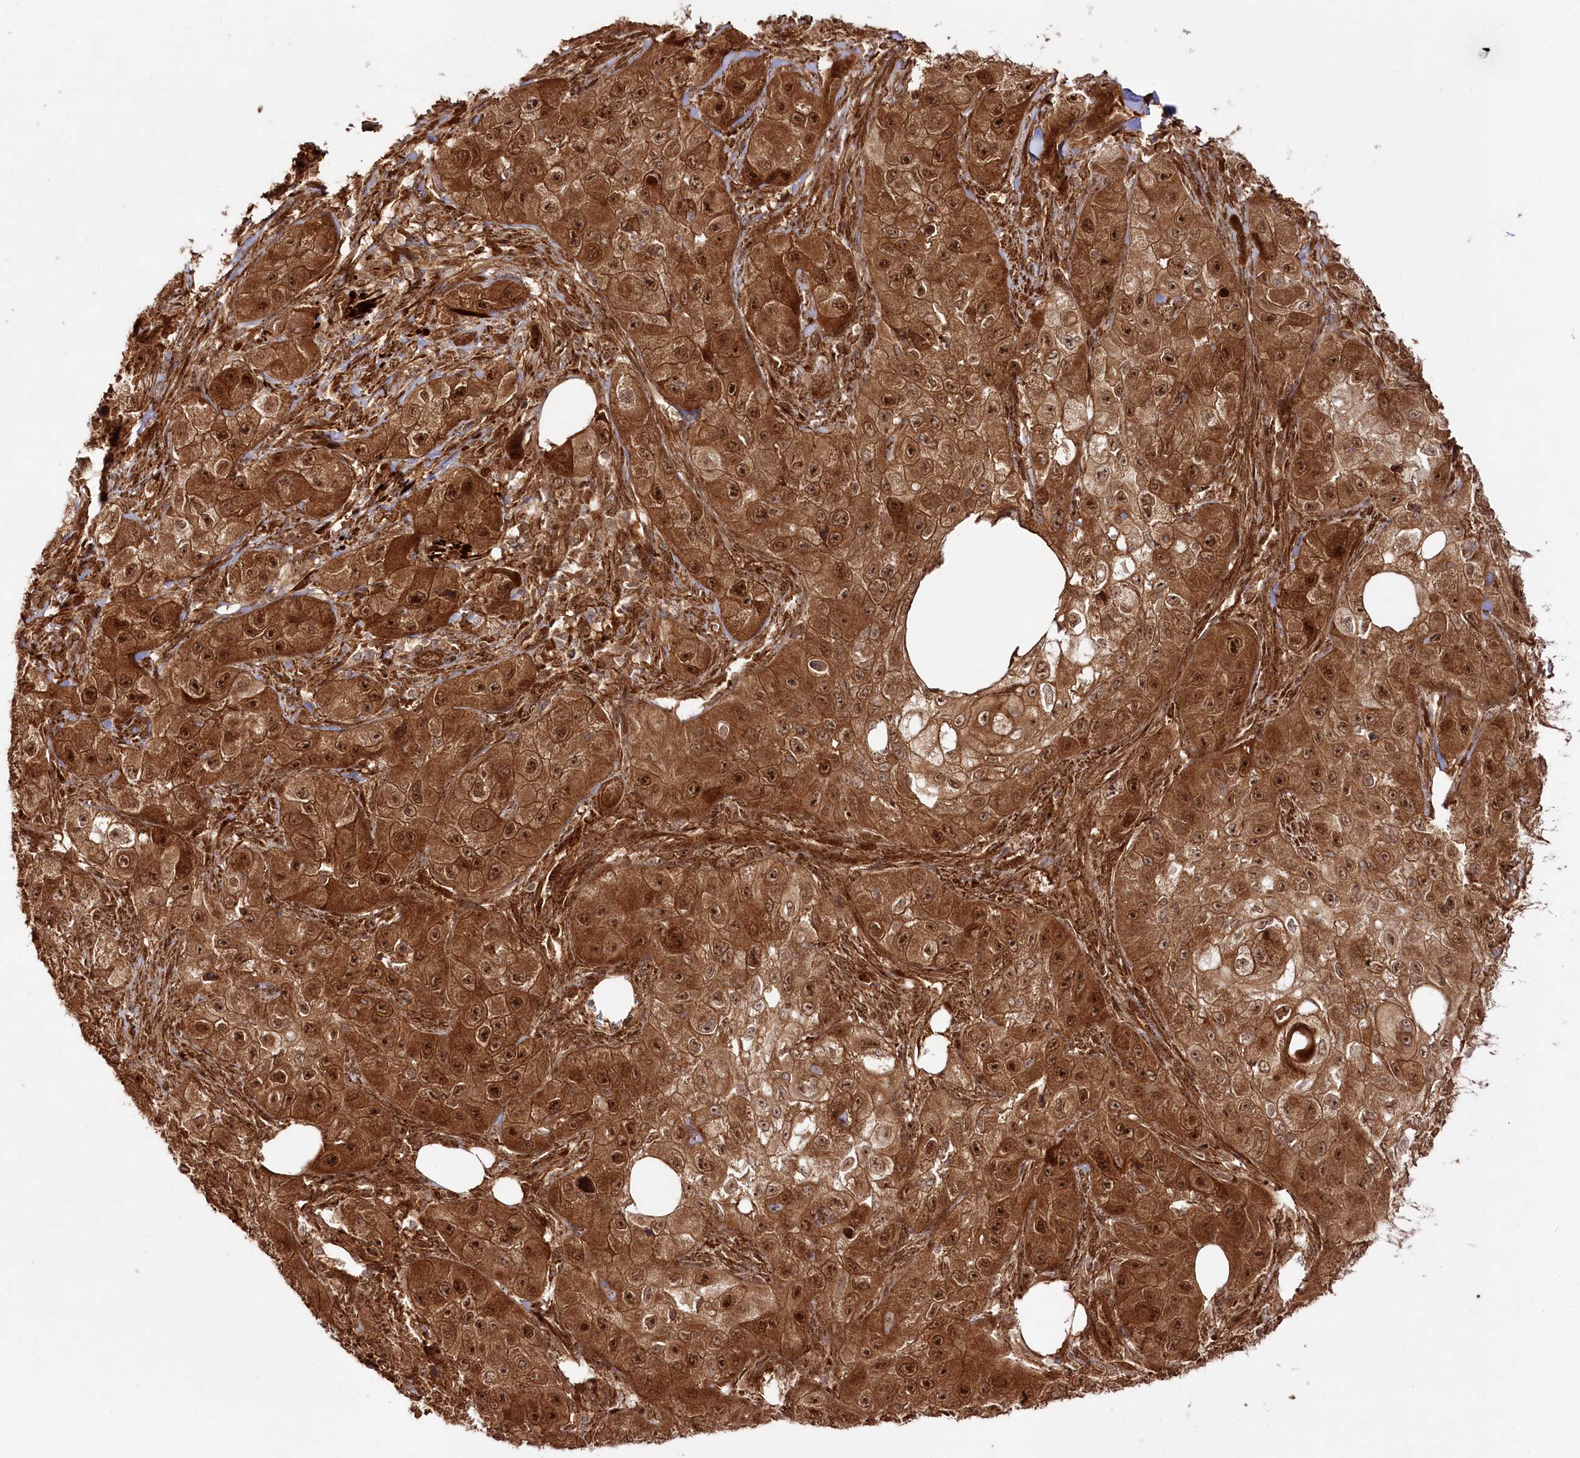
{"staining": {"intensity": "strong", "quantity": ">75%", "location": "cytoplasmic/membranous,nuclear"}, "tissue": "skin cancer", "cell_type": "Tumor cells", "image_type": "cancer", "snomed": [{"axis": "morphology", "description": "Squamous cell carcinoma, NOS"}, {"axis": "topography", "description": "Skin"}, {"axis": "topography", "description": "Subcutis"}], "caption": "IHC of human skin cancer (squamous cell carcinoma) reveals high levels of strong cytoplasmic/membranous and nuclear expression in about >75% of tumor cells.", "gene": "REXO2", "patient": {"sex": "male", "age": 73}}